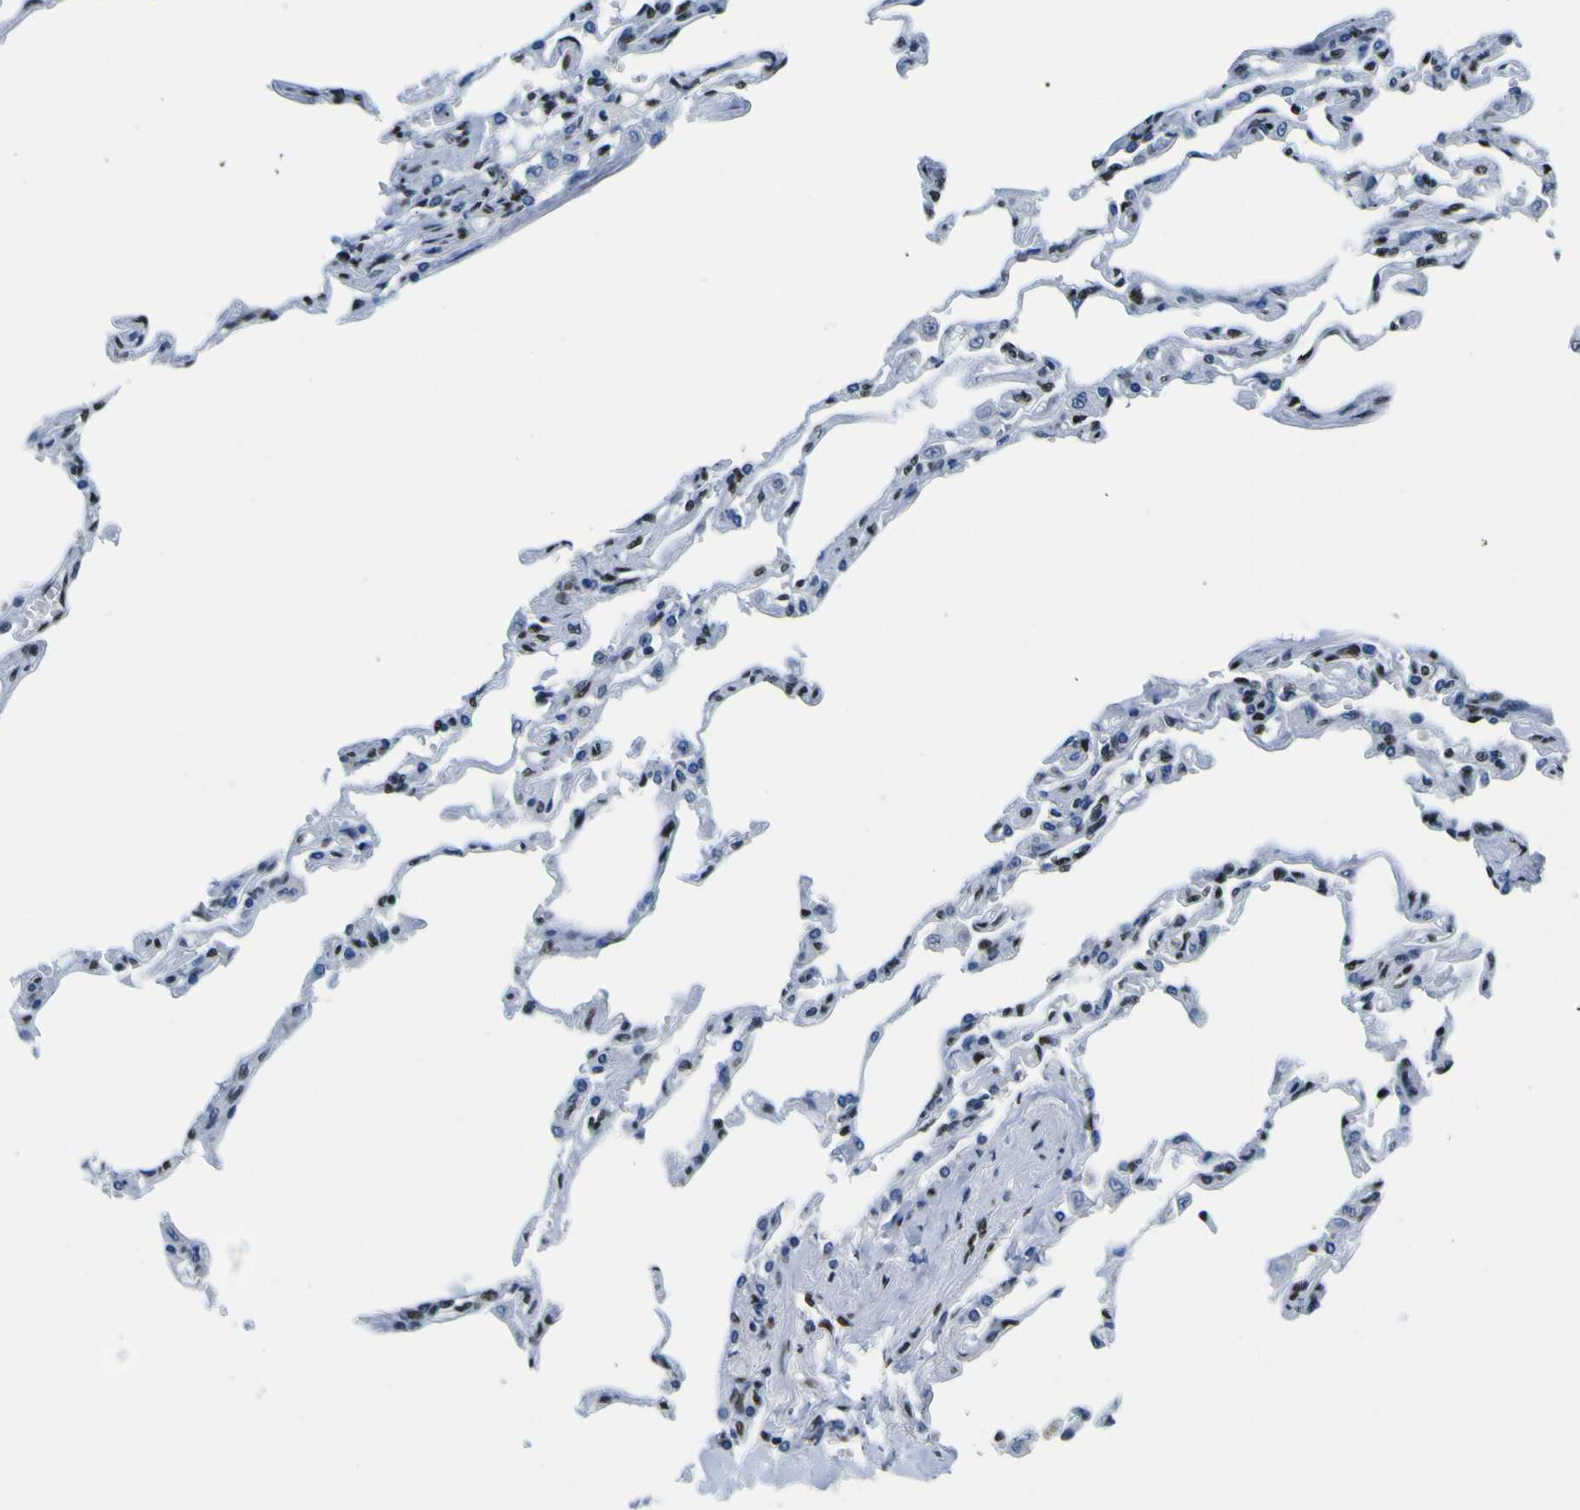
{"staining": {"intensity": "strong", "quantity": "25%-75%", "location": "nuclear"}, "tissue": "lung", "cell_type": "Alveolar cells", "image_type": "normal", "snomed": [{"axis": "morphology", "description": "Normal tissue, NOS"}, {"axis": "topography", "description": "Lung"}], "caption": "A brown stain labels strong nuclear positivity of a protein in alveolar cells of normal lung. The protein of interest is stained brown, and the nuclei are stained in blue (DAB IHC with brightfield microscopy, high magnification).", "gene": "SP1", "patient": {"sex": "male", "age": 21}}